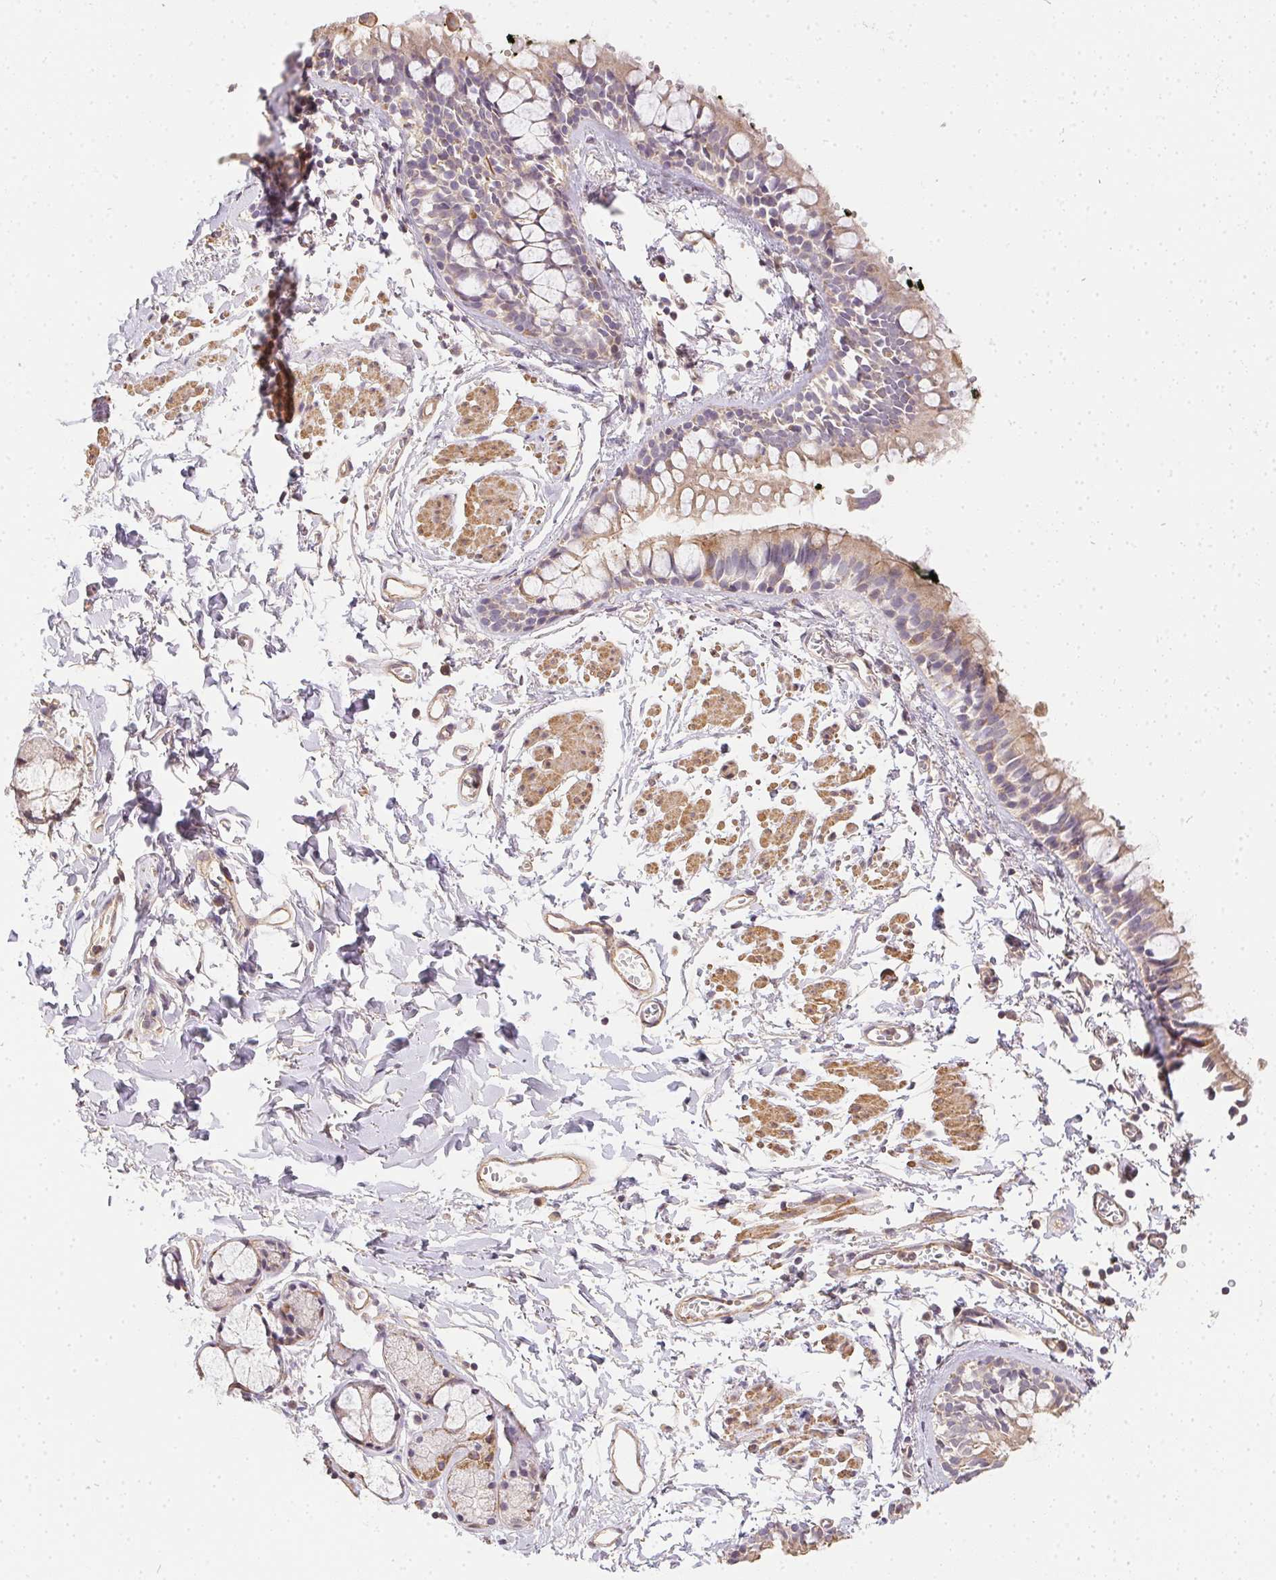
{"staining": {"intensity": "moderate", "quantity": "25%-75%", "location": "cytoplasmic/membranous"}, "tissue": "bronchus", "cell_type": "Respiratory epithelial cells", "image_type": "normal", "snomed": [{"axis": "morphology", "description": "Normal tissue, NOS"}, {"axis": "topography", "description": "Cartilage tissue"}, {"axis": "topography", "description": "Bronchus"}], "caption": "Immunohistochemical staining of normal bronchus demonstrates medium levels of moderate cytoplasmic/membranous positivity in approximately 25%-75% of respiratory epithelial cells.", "gene": "REV3L", "patient": {"sex": "female", "age": 59}}